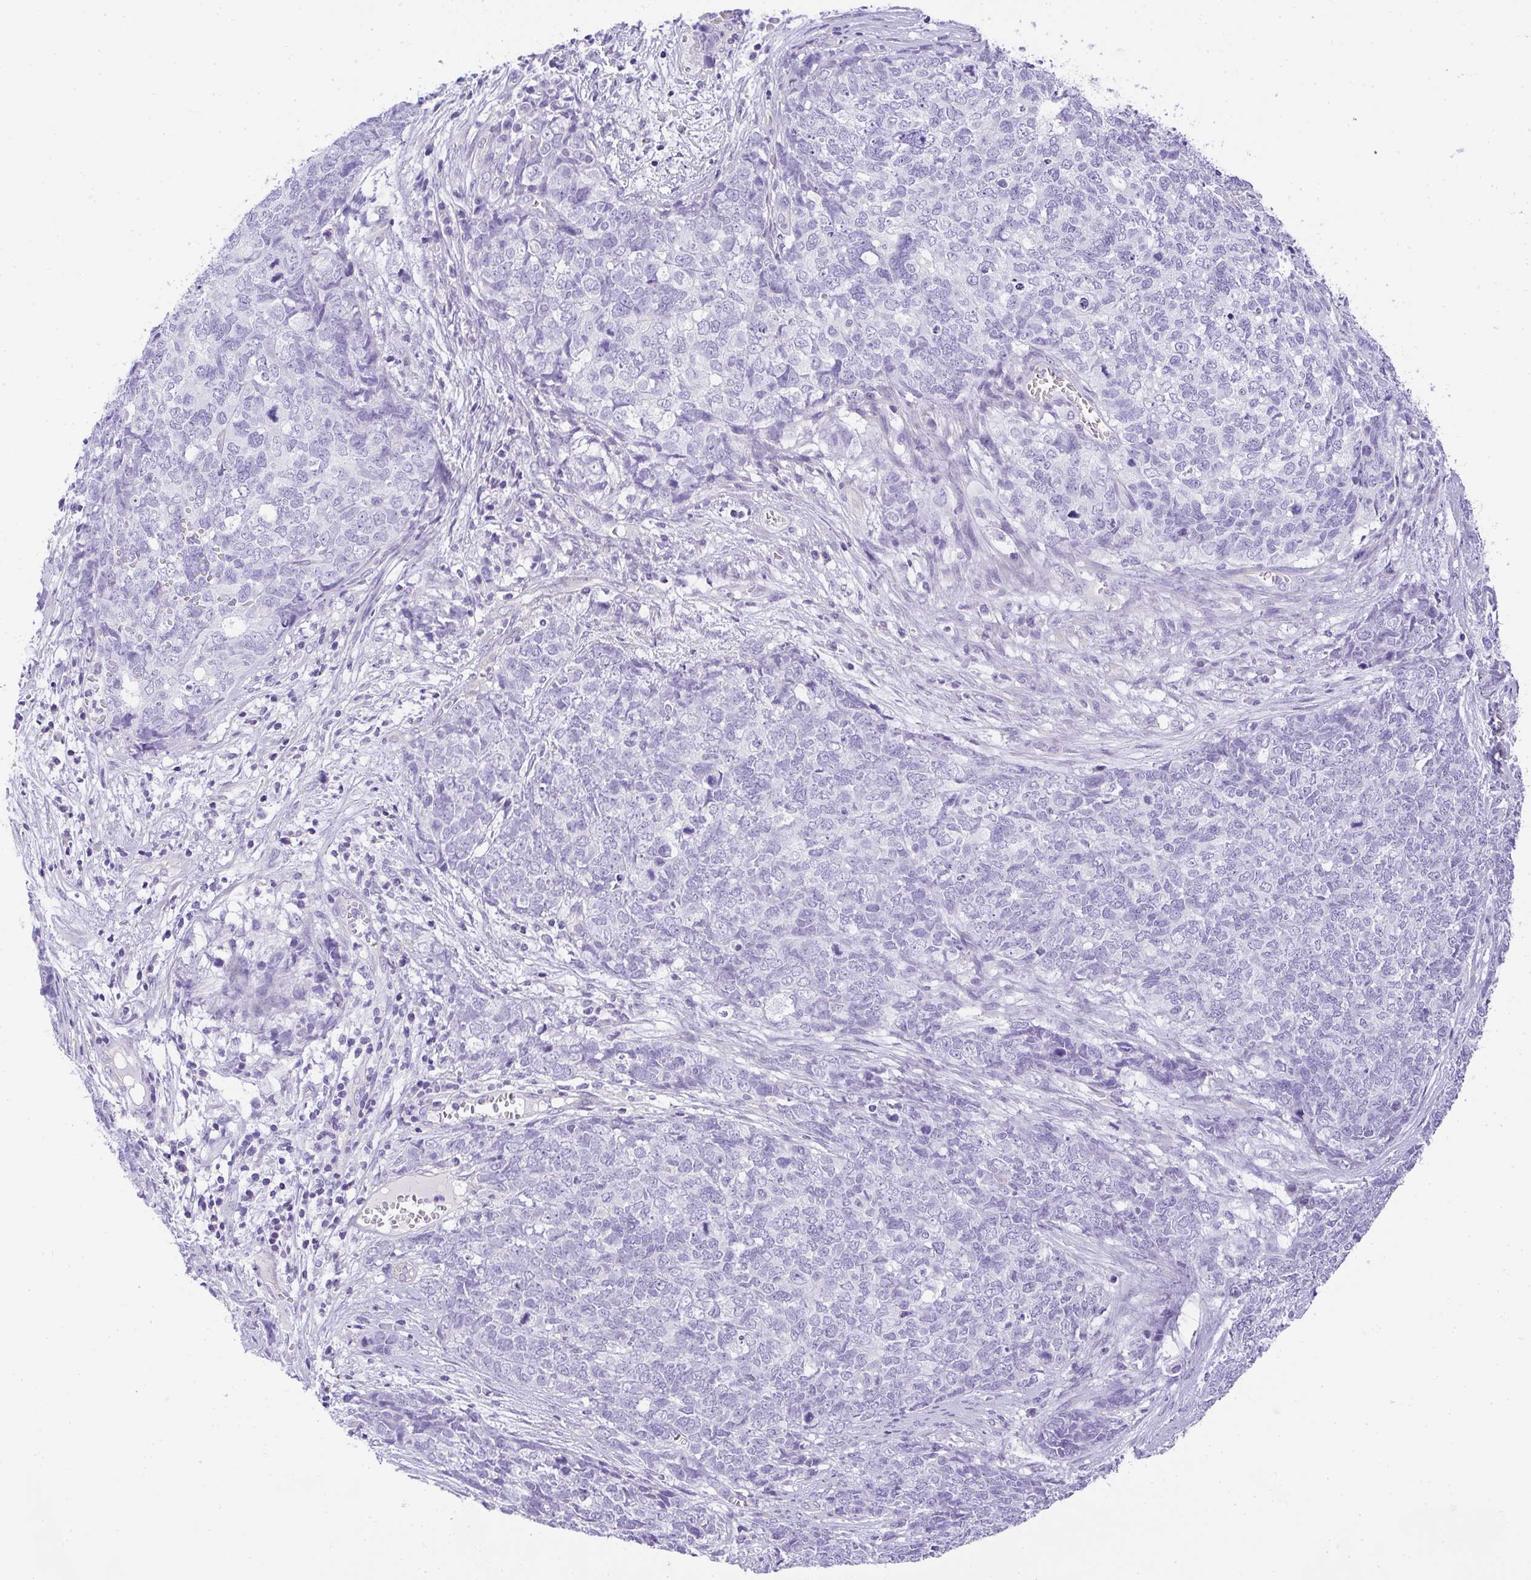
{"staining": {"intensity": "negative", "quantity": "none", "location": "none"}, "tissue": "cervical cancer", "cell_type": "Tumor cells", "image_type": "cancer", "snomed": [{"axis": "morphology", "description": "Adenocarcinoma, NOS"}, {"axis": "topography", "description": "Cervix"}], "caption": "IHC photomicrograph of human cervical adenocarcinoma stained for a protein (brown), which shows no positivity in tumor cells.", "gene": "PLPPR3", "patient": {"sex": "female", "age": 63}}